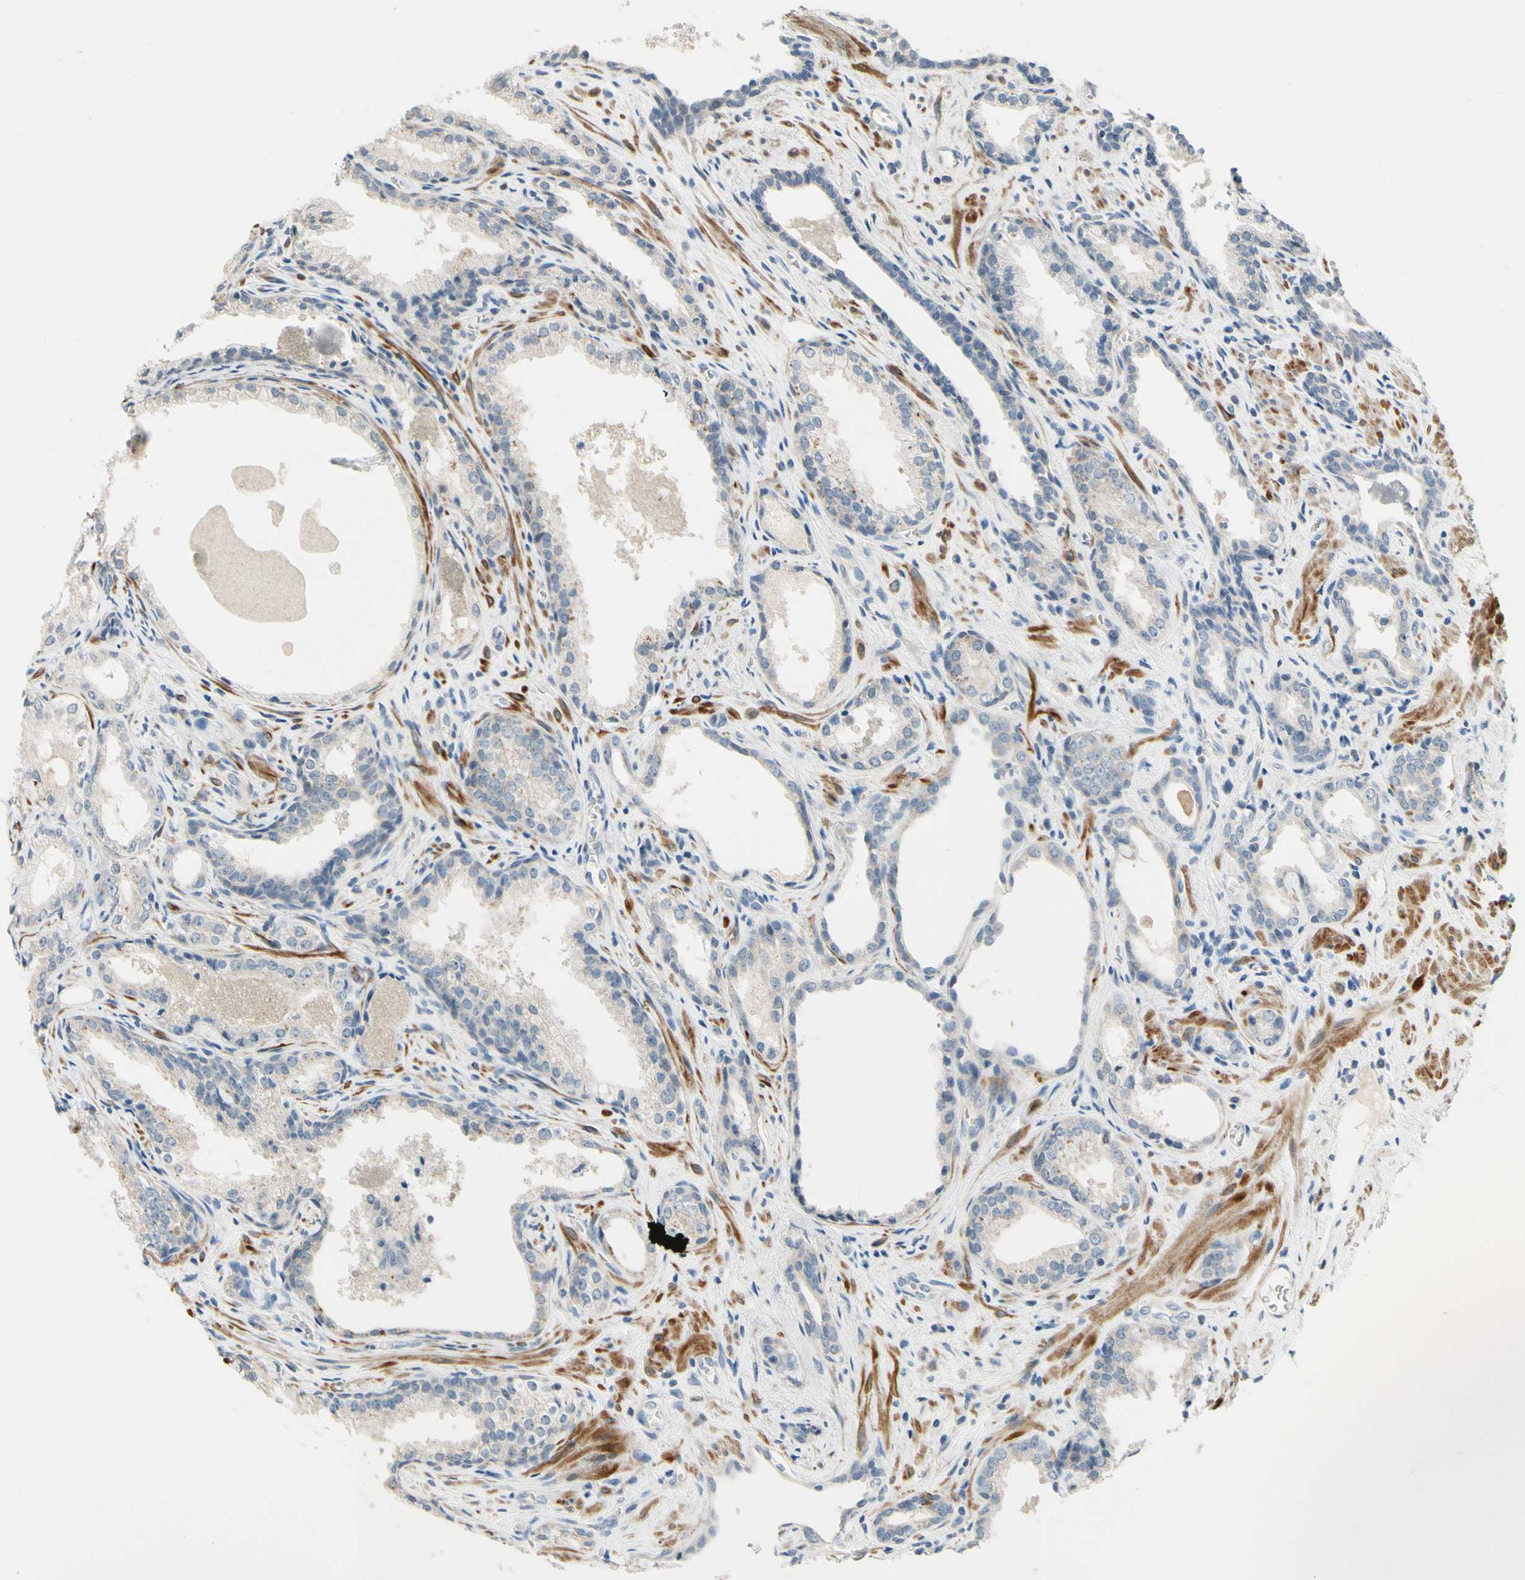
{"staining": {"intensity": "negative", "quantity": "none", "location": "none"}, "tissue": "prostate cancer", "cell_type": "Tumor cells", "image_type": "cancer", "snomed": [{"axis": "morphology", "description": "Adenocarcinoma, Low grade"}, {"axis": "topography", "description": "Prostate"}], "caption": "Immunohistochemistry (IHC) image of neoplastic tissue: low-grade adenocarcinoma (prostate) stained with DAB displays no significant protein staining in tumor cells.", "gene": "SLC27A6", "patient": {"sex": "male", "age": 60}}